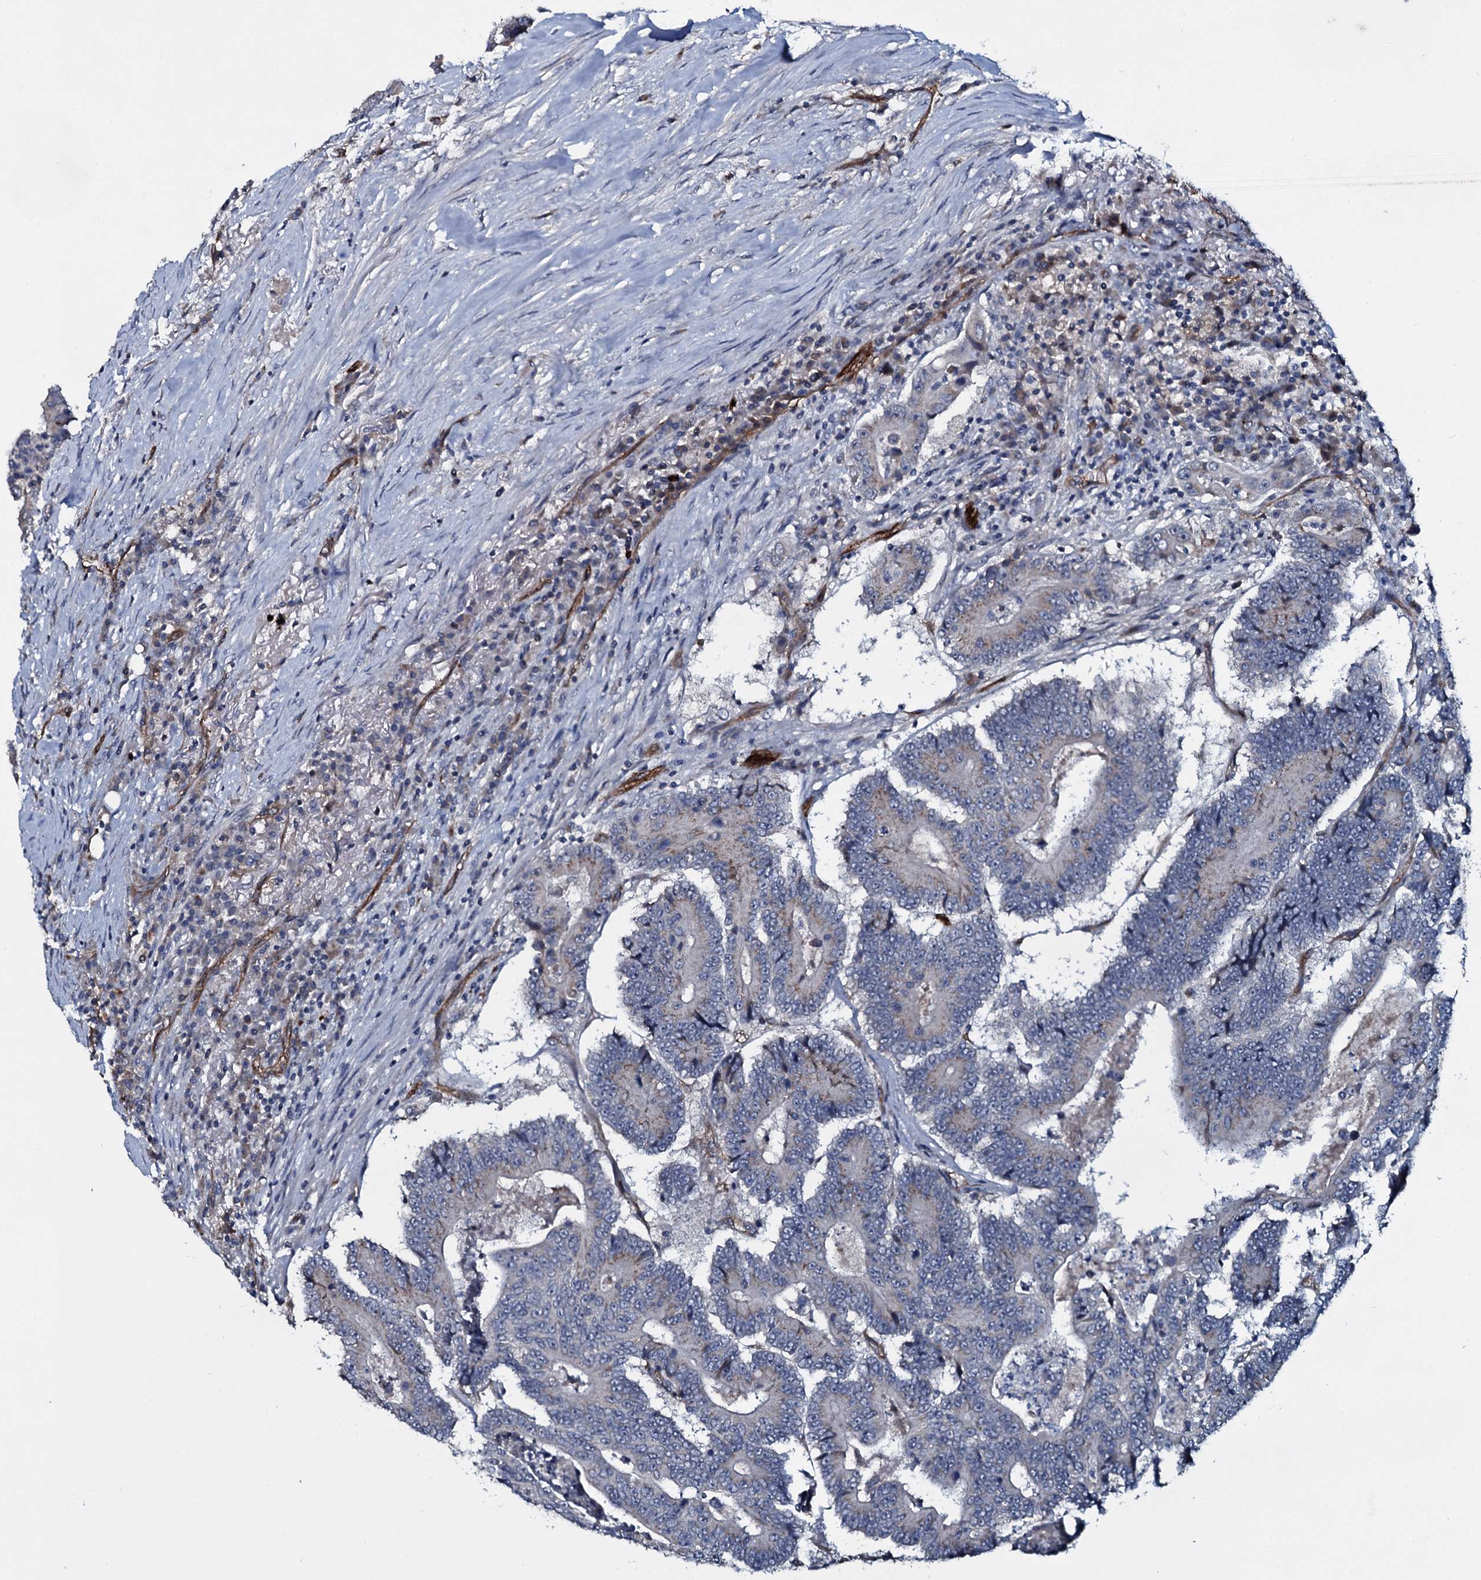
{"staining": {"intensity": "weak", "quantity": "<25%", "location": "cytoplasmic/membranous"}, "tissue": "colorectal cancer", "cell_type": "Tumor cells", "image_type": "cancer", "snomed": [{"axis": "morphology", "description": "Adenocarcinoma, NOS"}, {"axis": "topography", "description": "Colon"}], "caption": "Immunohistochemistry (IHC) of human colorectal adenocarcinoma shows no staining in tumor cells. The staining was performed using DAB to visualize the protein expression in brown, while the nuclei were stained in blue with hematoxylin (Magnification: 20x).", "gene": "CLEC14A", "patient": {"sex": "male", "age": 83}}